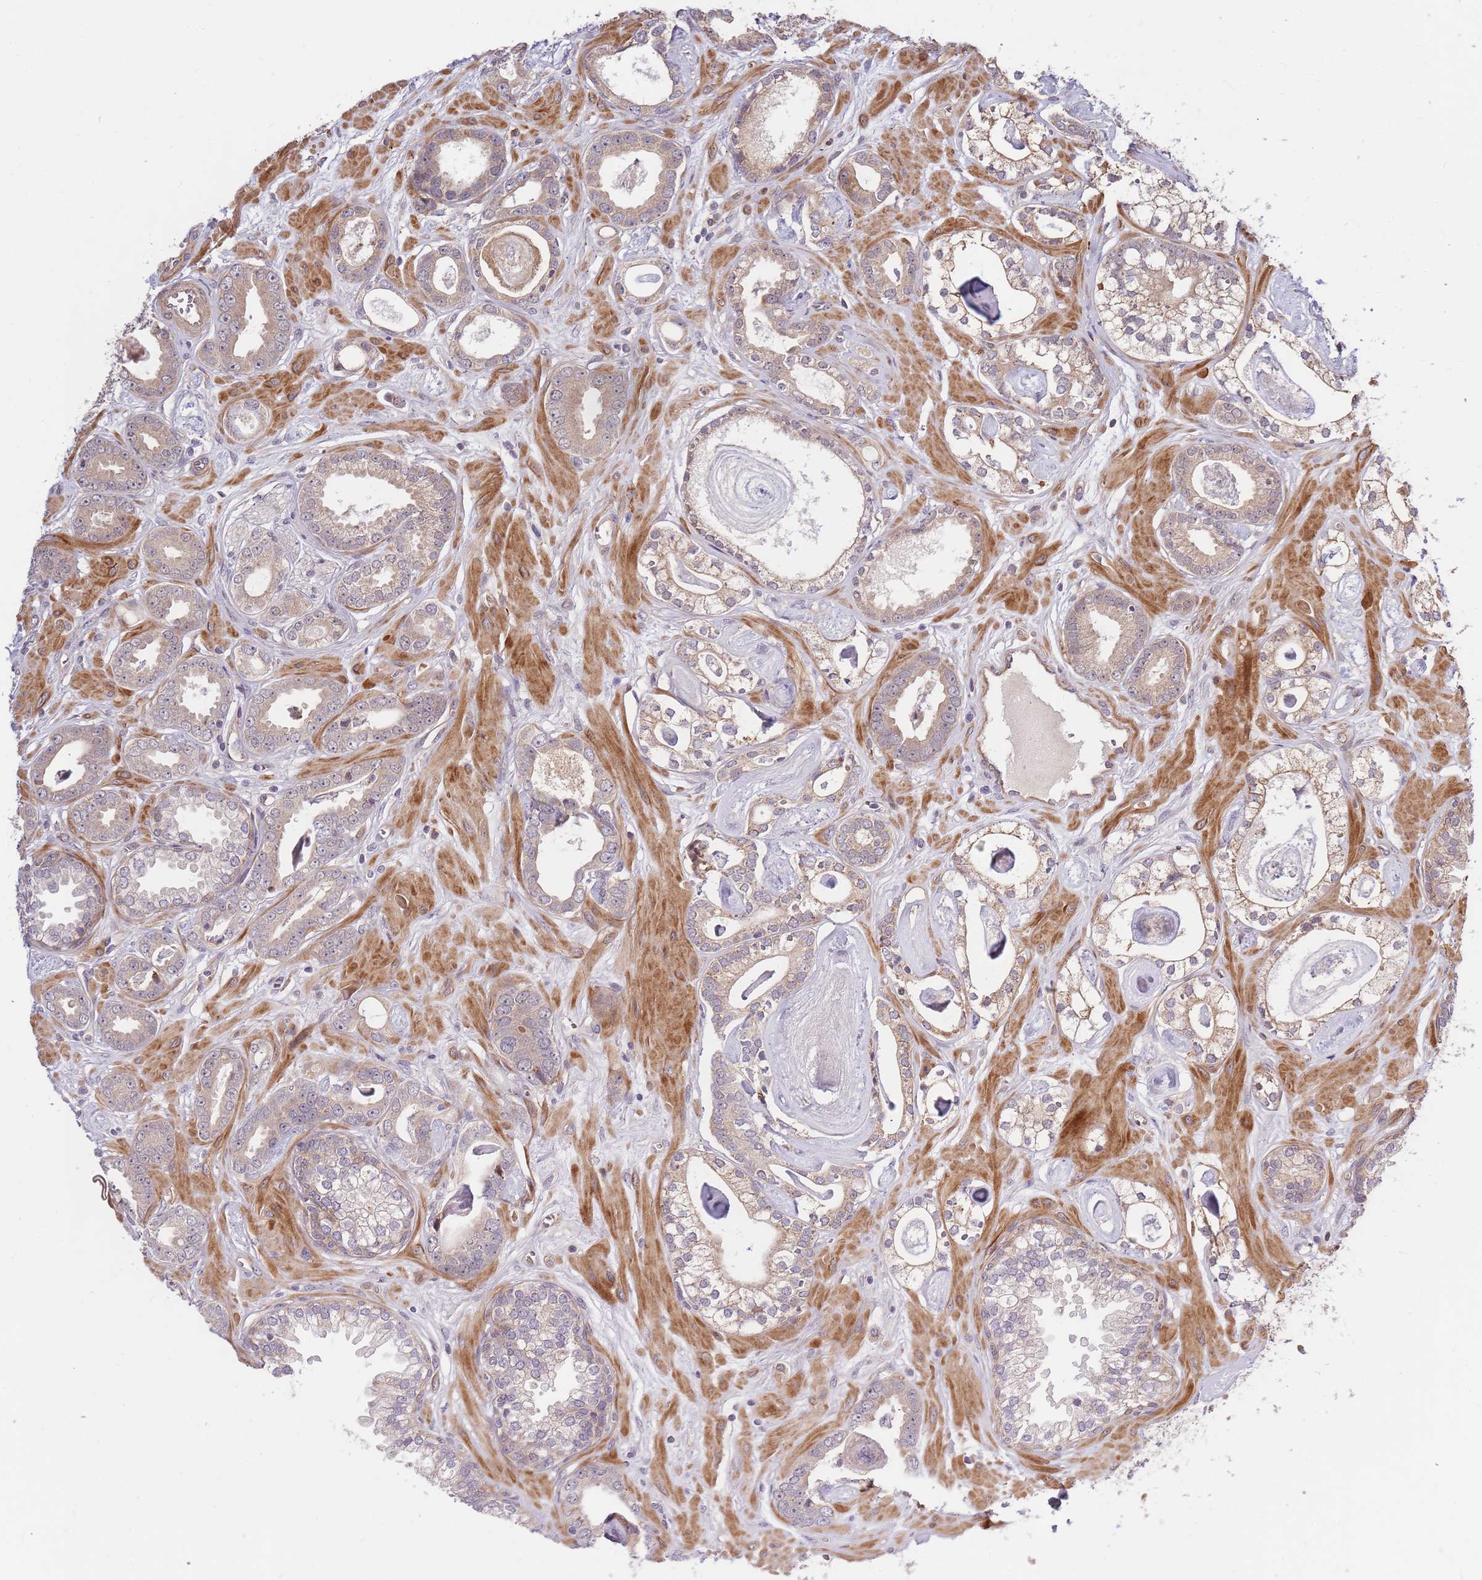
{"staining": {"intensity": "weak", "quantity": "25%-75%", "location": "cytoplasmic/membranous"}, "tissue": "prostate cancer", "cell_type": "Tumor cells", "image_type": "cancer", "snomed": [{"axis": "morphology", "description": "Adenocarcinoma, Low grade"}, {"axis": "topography", "description": "Prostate"}], "caption": "This is a histology image of IHC staining of prostate cancer (low-grade adenocarcinoma), which shows weak staining in the cytoplasmic/membranous of tumor cells.", "gene": "HAUS3", "patient": {"sex": "male", "age": 60}}